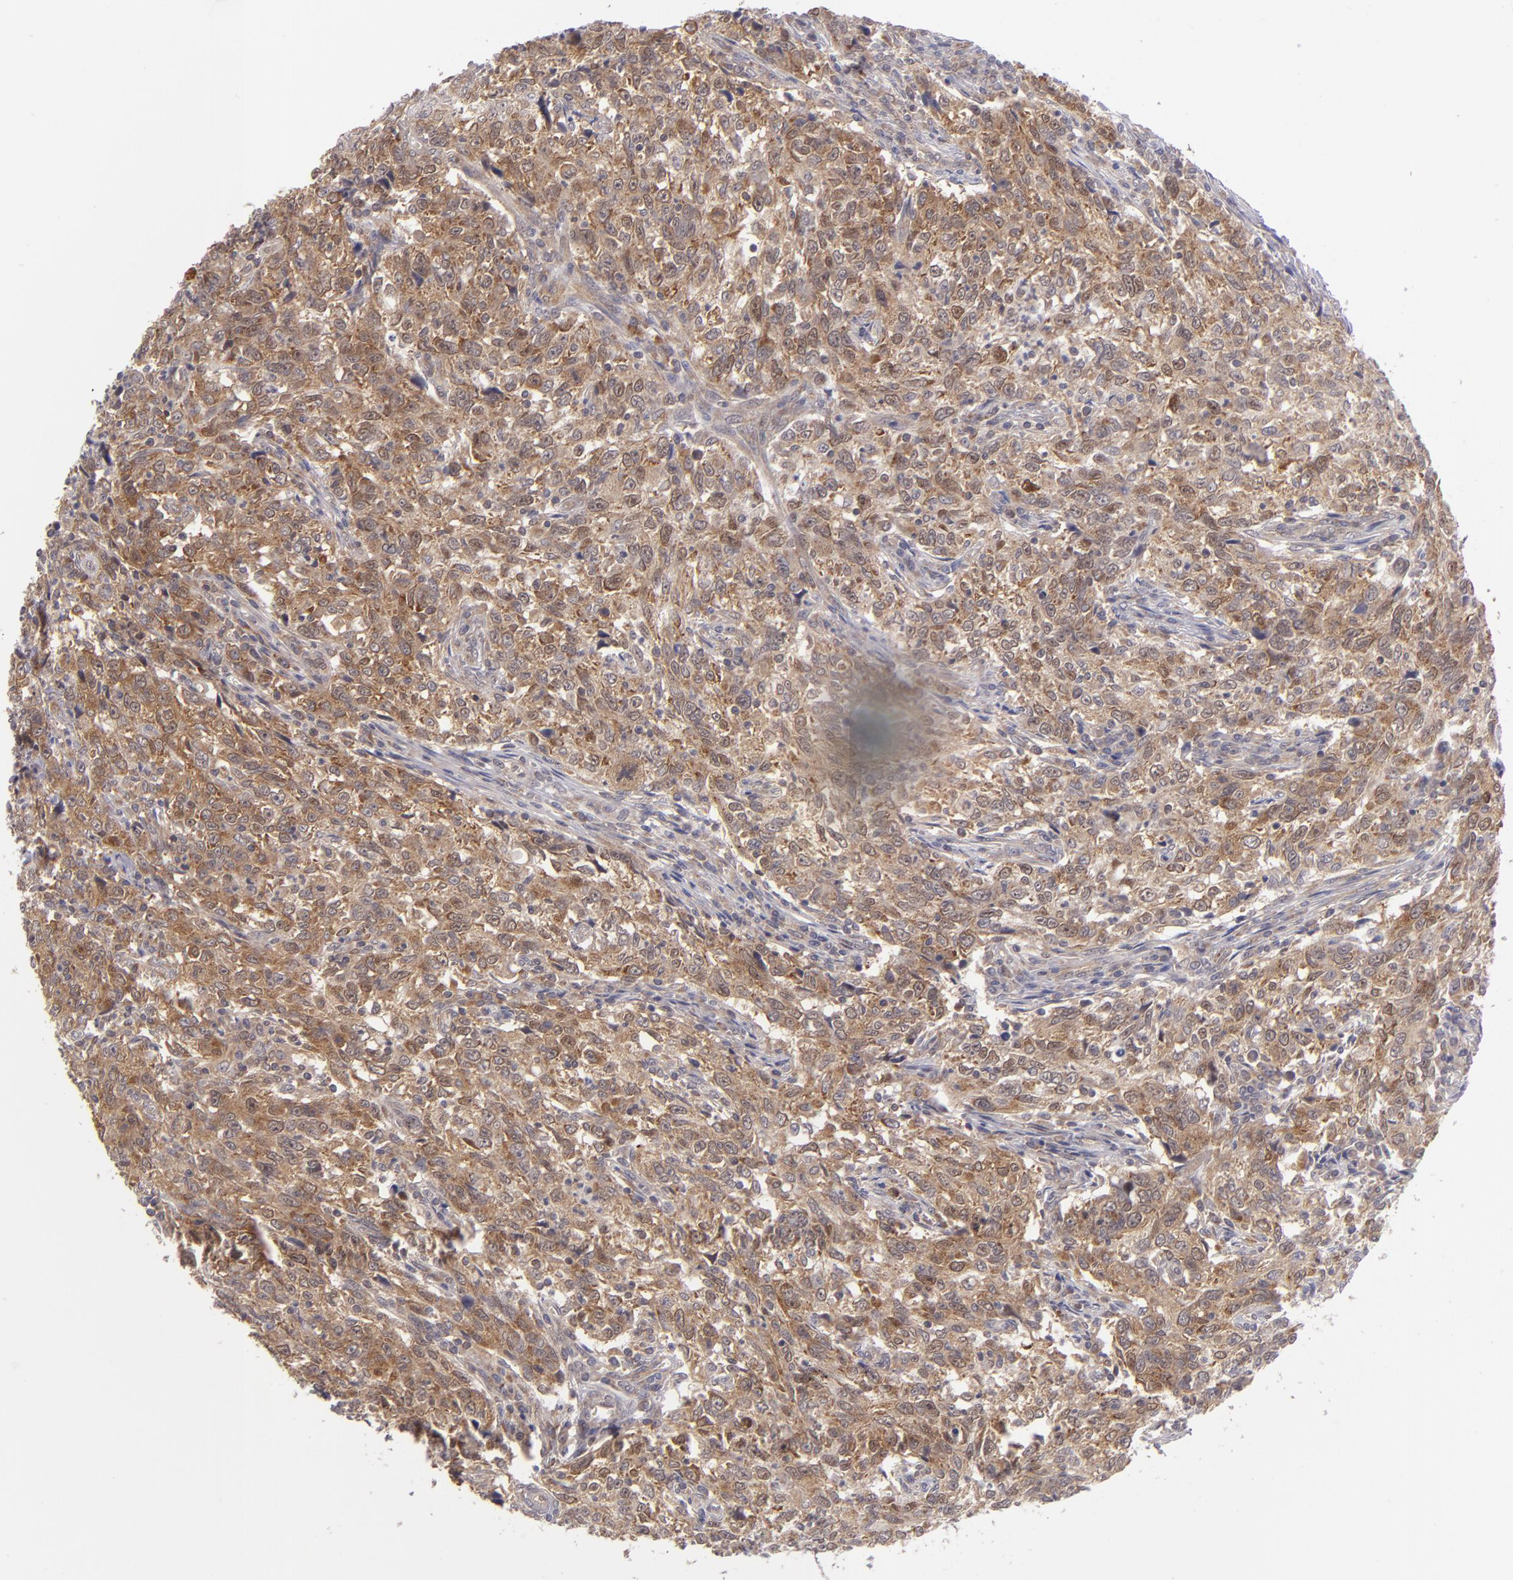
{"staining": {"intensity": "strong", "quantity": ">75%", "location": "cytoplasmic/membranous"}, "tissue": "breast cancer", "cell_type": "Tumor cells", "image_type": "cancer", "snomed": [{"axis": "morphology", "description": "Duct carcinoma"}, {"axis": "topography", "description": "Breast"}], "caption": "Breast invasive ductal carcinoma tissue demonstrates strong cytoplasmic/membranous positivity in about >75% of tumor cells (DAB (3,3'-diaminobenzidine) IHC, brown staining for protein, blue staining for nuclei).", "gene": "PTPN13", "patient": {"sex": "female", "age": 50}}